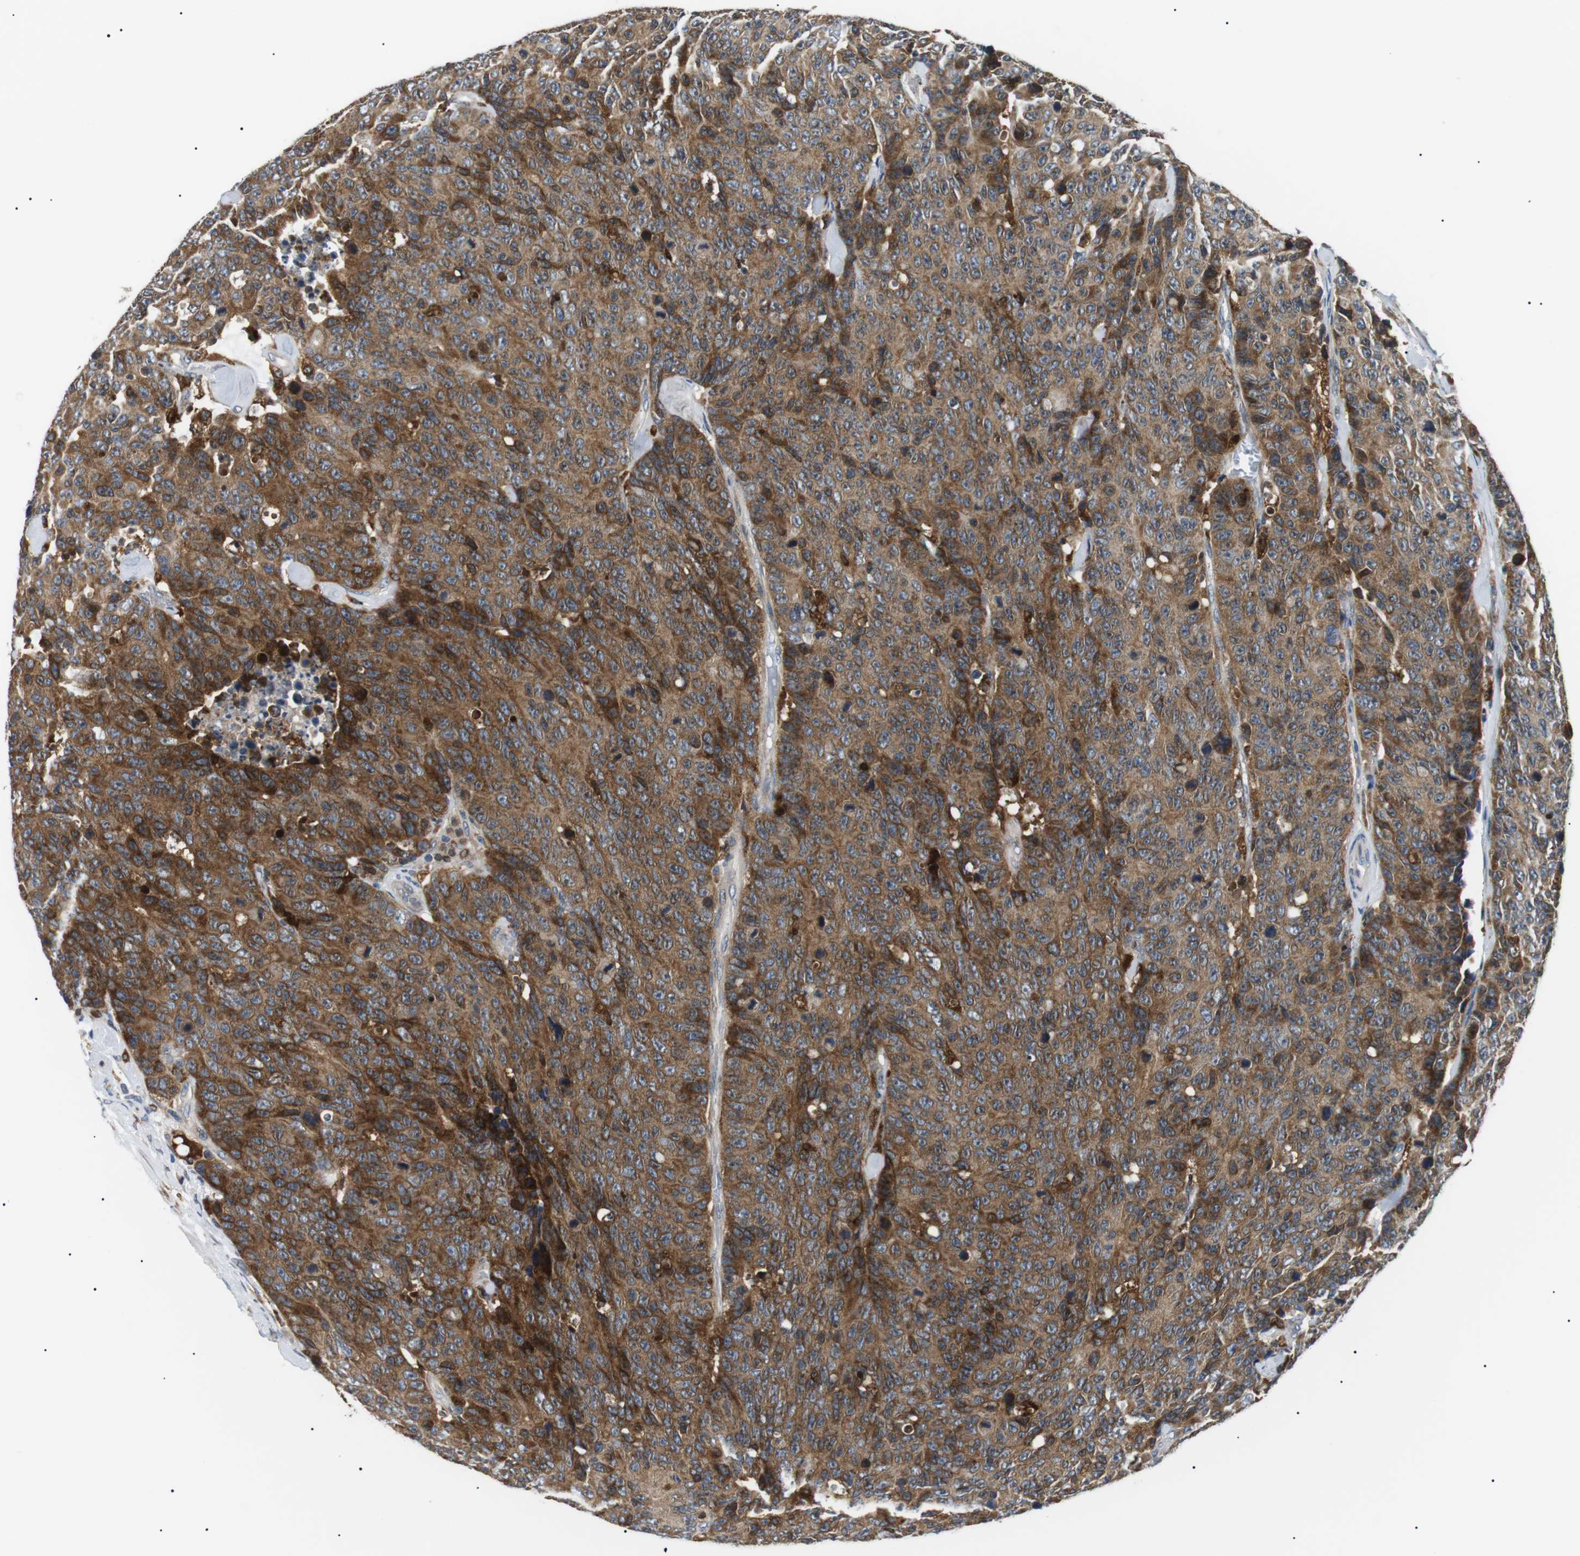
{"staining": {"intensity": "moderate", "quantity": ">75%", "location": "cytoplasmic/membranous"}, "tissue": "colorectal cancer", "cell_type": "Tumor cells", "image_type": "cancer", "snomed": [{"axis": "morphology", "description": "Adenocarcinoma, NOS"}, {"axis": "topography", "description": "Colon"}], "caption": "Immunohistochemical staining of human adenocarcinoma (colorectal) demonstrates medium levels of moderate cytoplasmic/membranous expression in approximately >75% of tumor cells. (DAB (3,3'-diaminobenzidine) IHC with brightfield microscopy, high magnification).", "gene": "RAB9A", "patient": {"sex": "female", "age": 86}}